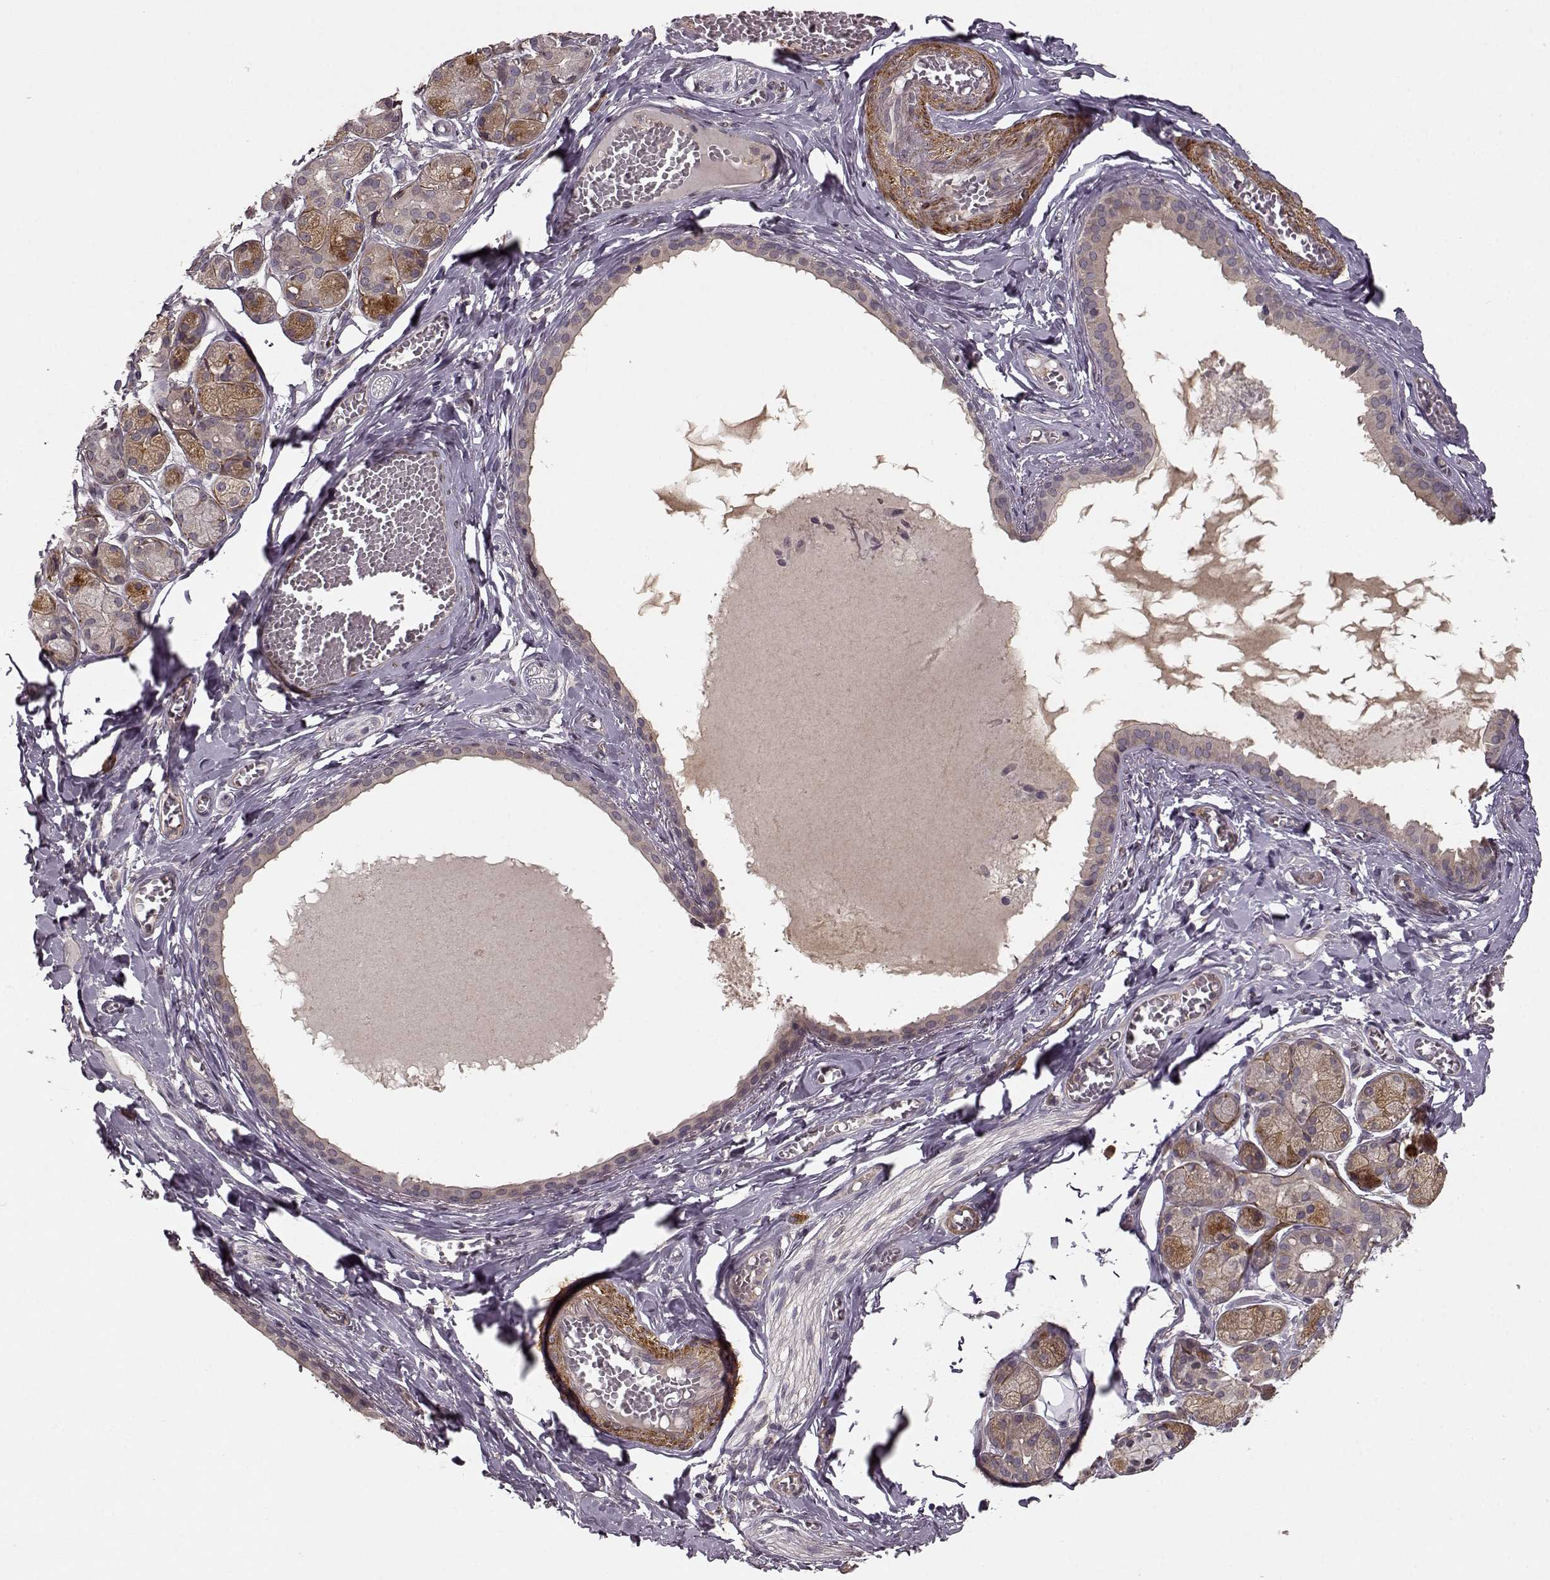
{"staining": {"intensity": "weak", "quantity": "<25%", "location": "cytoplasmic/membranous"}, "tissue": "salivary gland", "cell_type": "Glandular cells", "image_type": "normal", "snomed": [{"axis": "morphology", "description": "Normal tissue, NOS"}, {"axis": "topography", "description": "Salivary gland"}, {"axis": "topography", "description": "Peripheral nerve tissue"}], "caption": "Immunohistochemistry (IHC) of normal human salivary gland demonstrates no positivity in glandular cells.", "gene": "SLAIN2", "patient": {"sex": "male", "age": 71}}